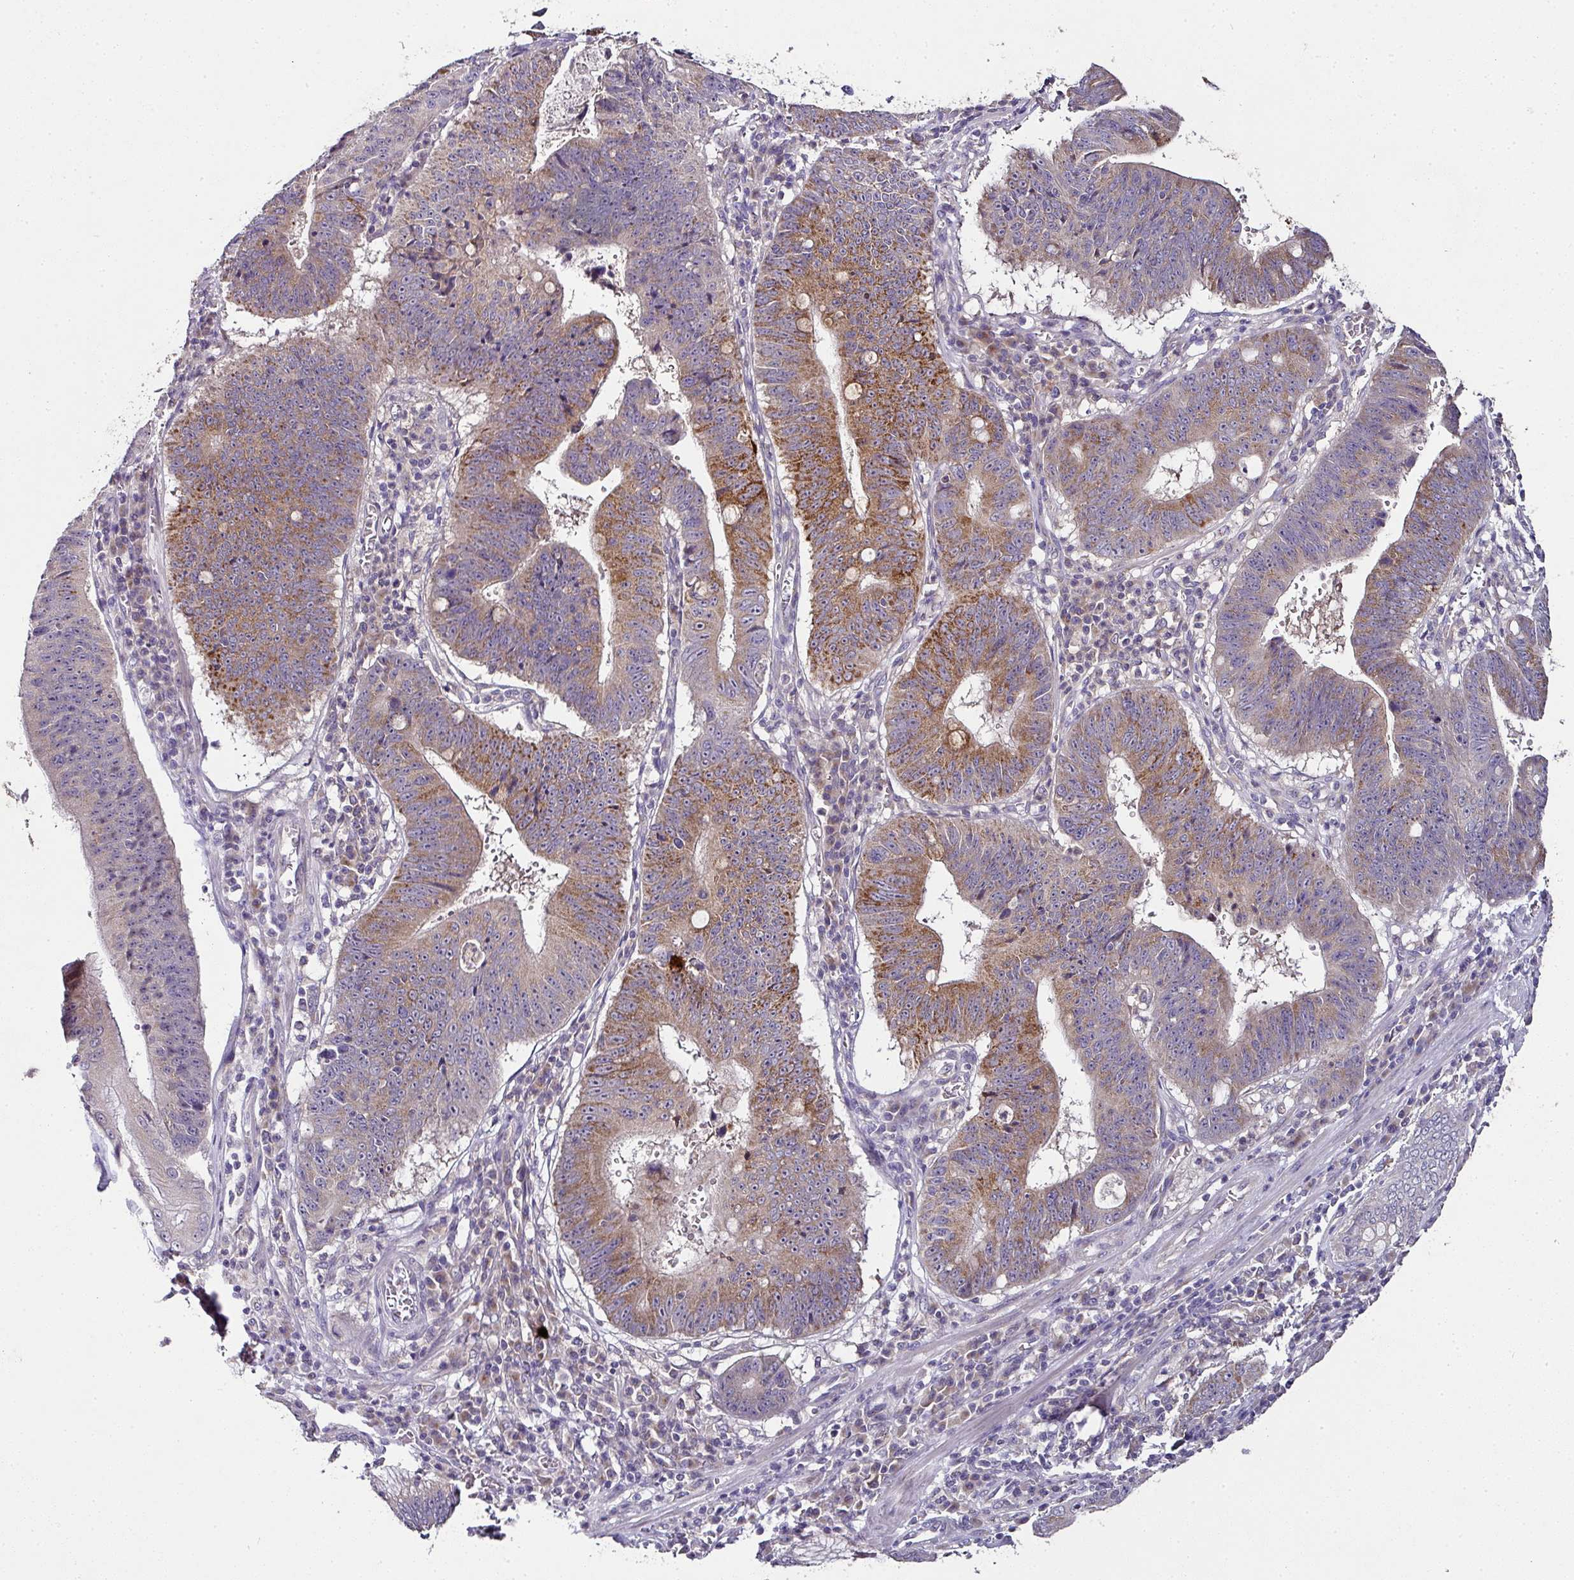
{"staining": {"intensity": "strong", "quantity": "25%-75%", "location": "cytoplasmic/membranous"}, "tissue": "stomach cancer", "cell_type": "Tumor cells", "image_type": "cancer", "snomed": [{"axis": "morphology", "description": "Adenocarcinoma, NOS"}, {"axis": "topography", "description": "Stomach"}], "caption": "Strong cytoplasmic/membranous expression for a protein is seen in about 25%-75% of tumor cells of adenocarcinoma (stomach) using immunohistochemistry.", "gene": "SKIC2", "patient": {"sex": "male", "age": 59}}